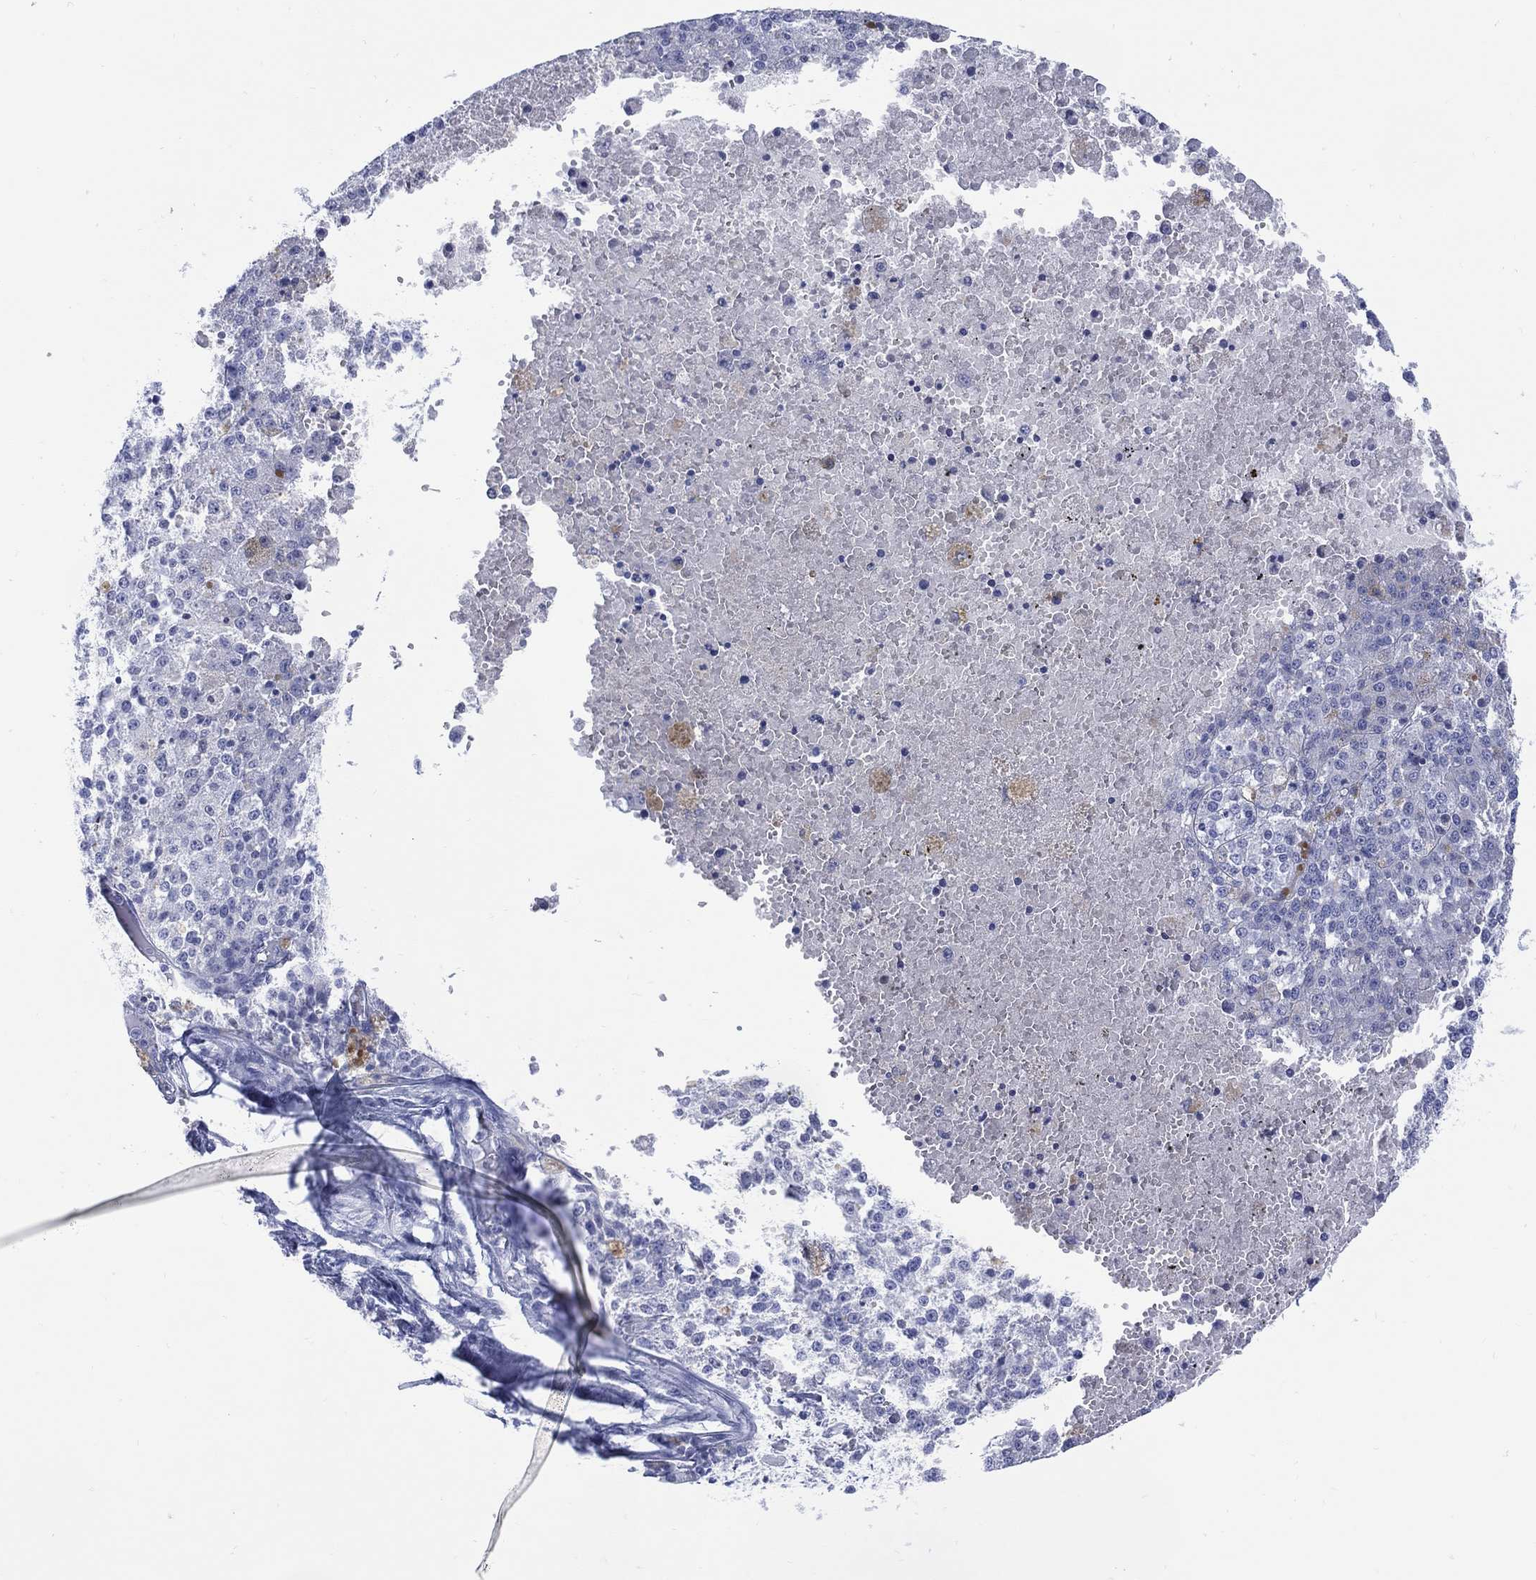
{"staining": {"intensity": "negative", "quantity": "none", "location": "none"}, "tissue": "melanoma", "cell_type": "Tumor cells", "image_type": "cancer", "snomed": [{"axis": "morphology", "description": "Malignant melanoma, Metastatic site"}, {"axis": "topography", "description": "Lymph node"}], "caption": "Malignant melanoma (metastatic site) was stained to show a protein in brown. There is no significant positivity in tumor cells.", "gene": "LRRD1", "patient": {"sex": "female", "age": 64}}